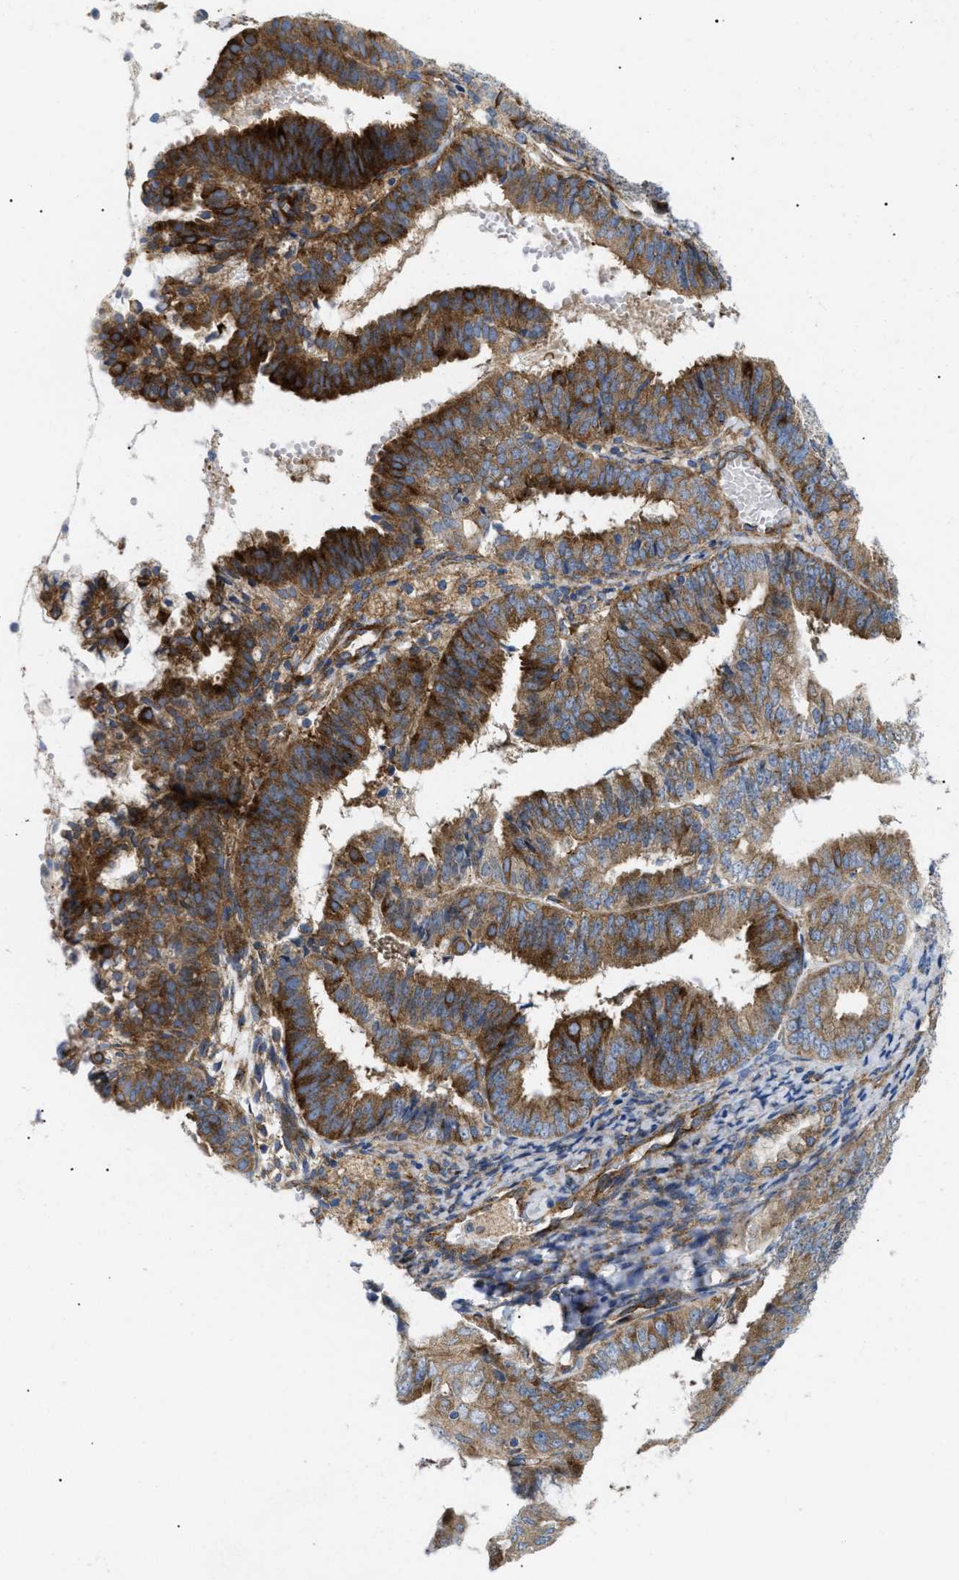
{"staining": {"intensity": "strong", "quantity": ">75%", "location": "cytoplasmic/membranous"}, "tissue": "endometrial cancer", "cell_type": "Tumor cells", "image_type": "cancer", "snomed": [{"axis": "morphology", "description": "Adenocarcinoma, NOS"}, {"axis": "topography", "description": "Endometrium"}], "caption": "The immunohistochemical stain shows strong cytoplasmic/membranous staining in tumor cells of endometrial cancer tissue.", "gene": "DCTN4", "patient": {"sex": "female", "age": 63}}